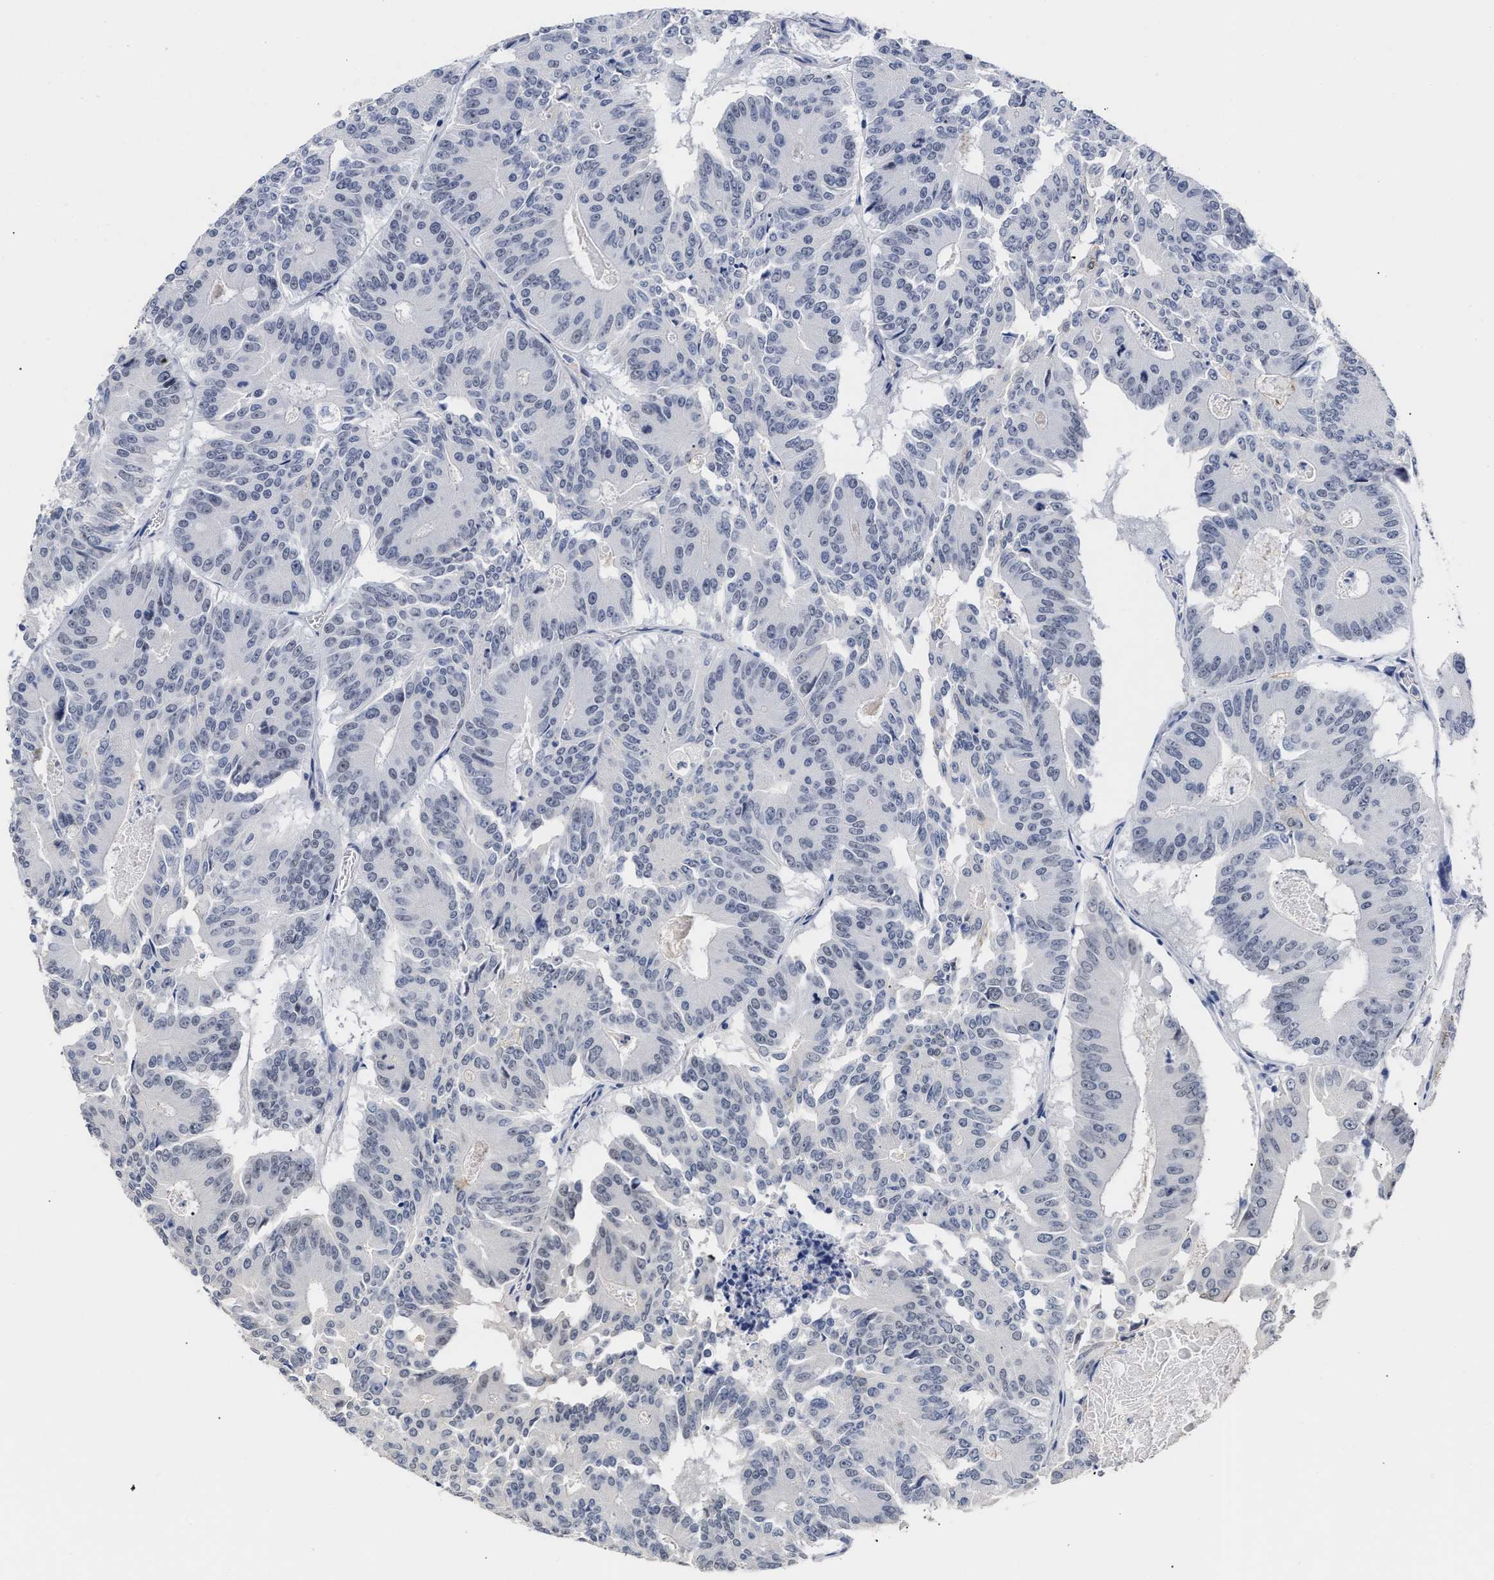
{"staining": {"intensity": "negative", "quantity": "none", "location": "none"}, "tissue": "colorectal cancer", "cell_type": "Tumor cells", "image_type": "cancer", "snomed": [{"axis": "morphology", "description": "Adenocarcinoma, NOS"}, {"axis": "topography", "description": "Colon"}], "caption": "The immunohistochemistry (IHC) histopathology image has no significant expression in tumor cells of colorectal cancer tissue. (DAB (3,3'-diaminobenzidine) immunohistochemistry, high magnification).", "gene": "AHNAK2", "patient": {"sex": "male", "age": 87}}